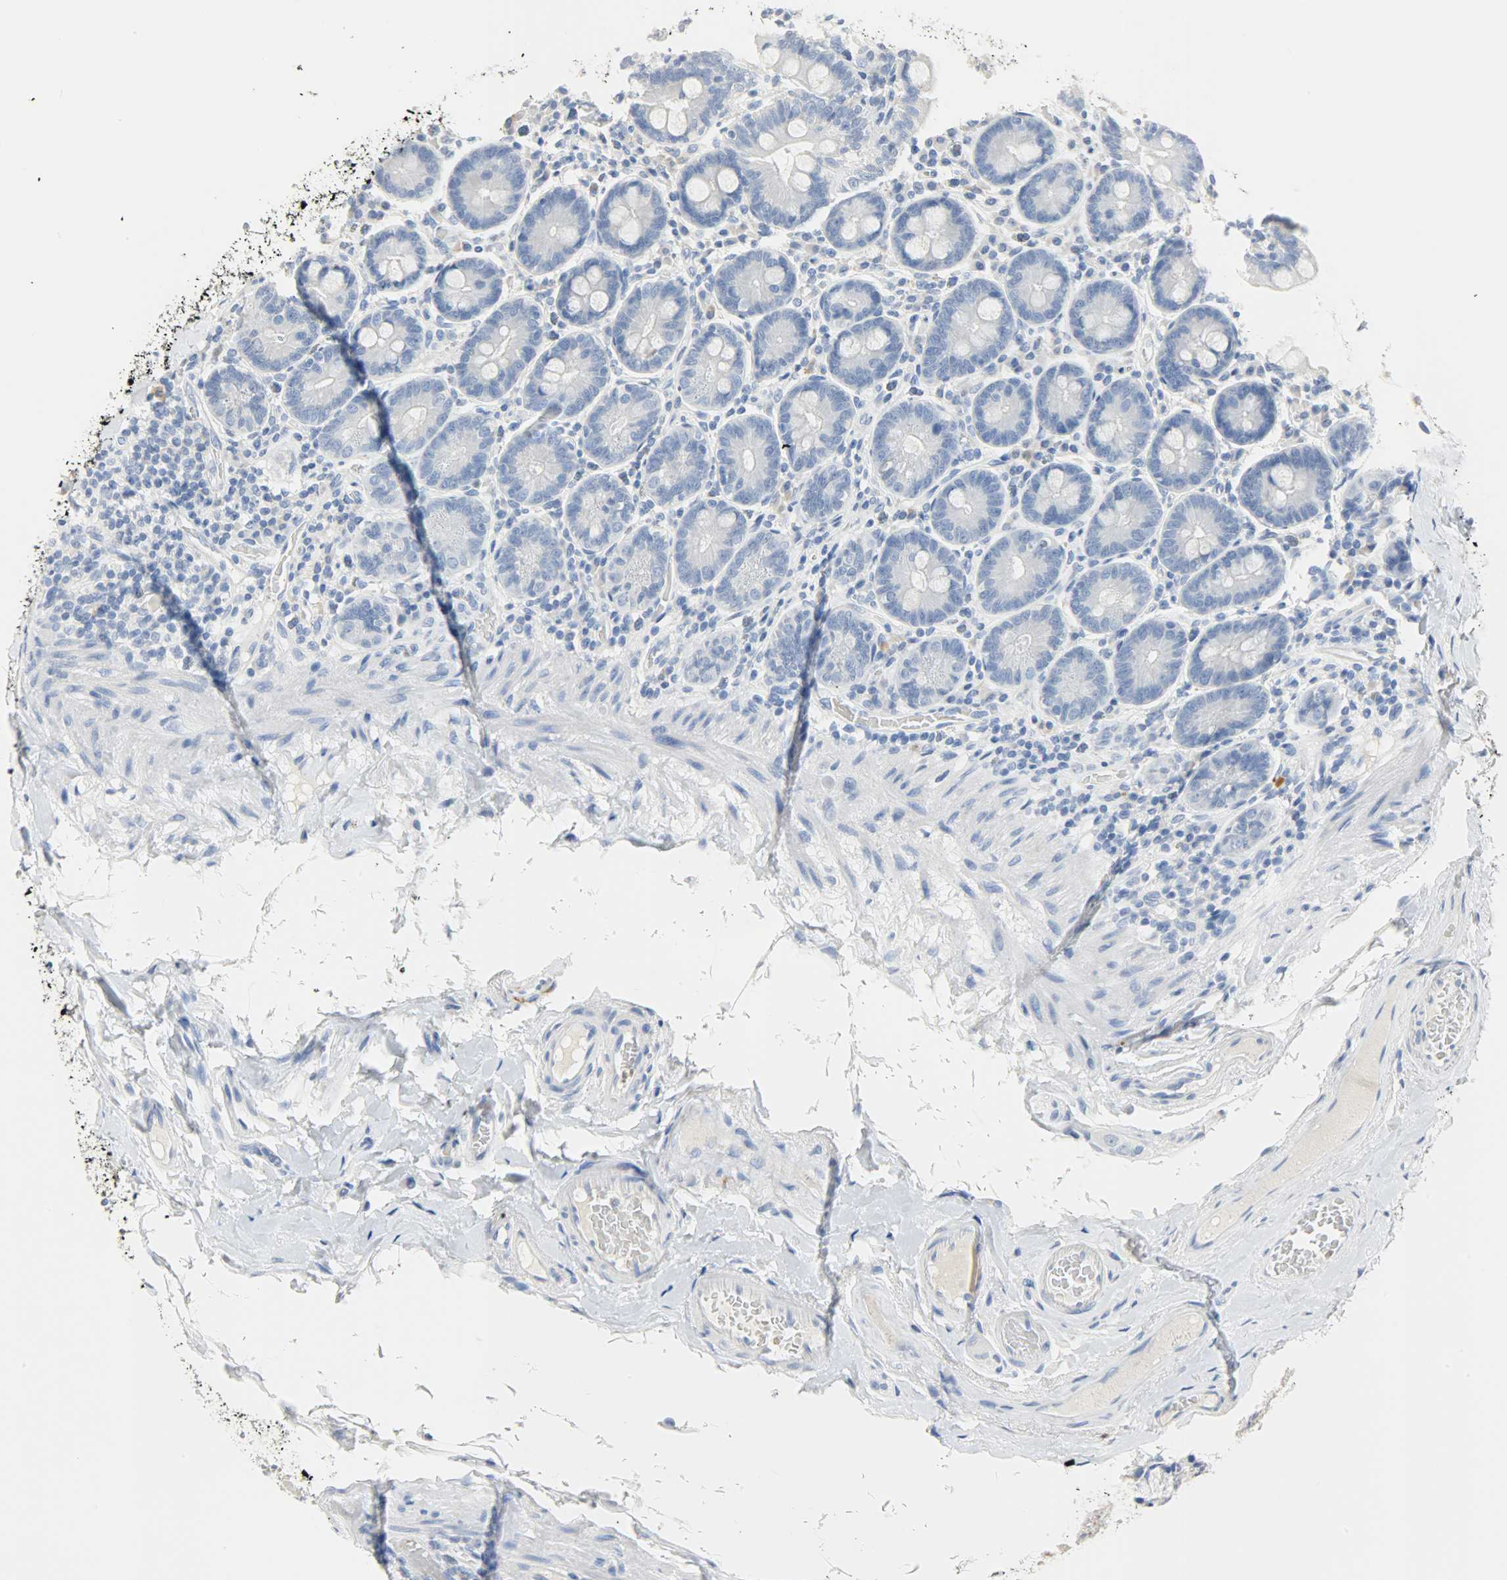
{"staining": {"intensity": "negative", "quantity": "none", "location": "none"}, "tissue": "duodenum", "cell_type": "Glandular cells", "image_type": "normal", "snomed": [{"axis": "morphology", "description": "Normal tissue, NOS"}, {"axis": "topography", "description": "Duodenum"}], "caption": "Glandular cells show no significant protein positivity in unremarkable duodenum. (DAB immunohistochemistry (IHC), high magnification).", "gene": "CA3", "patient": {"sex": "male", "age": 66}}